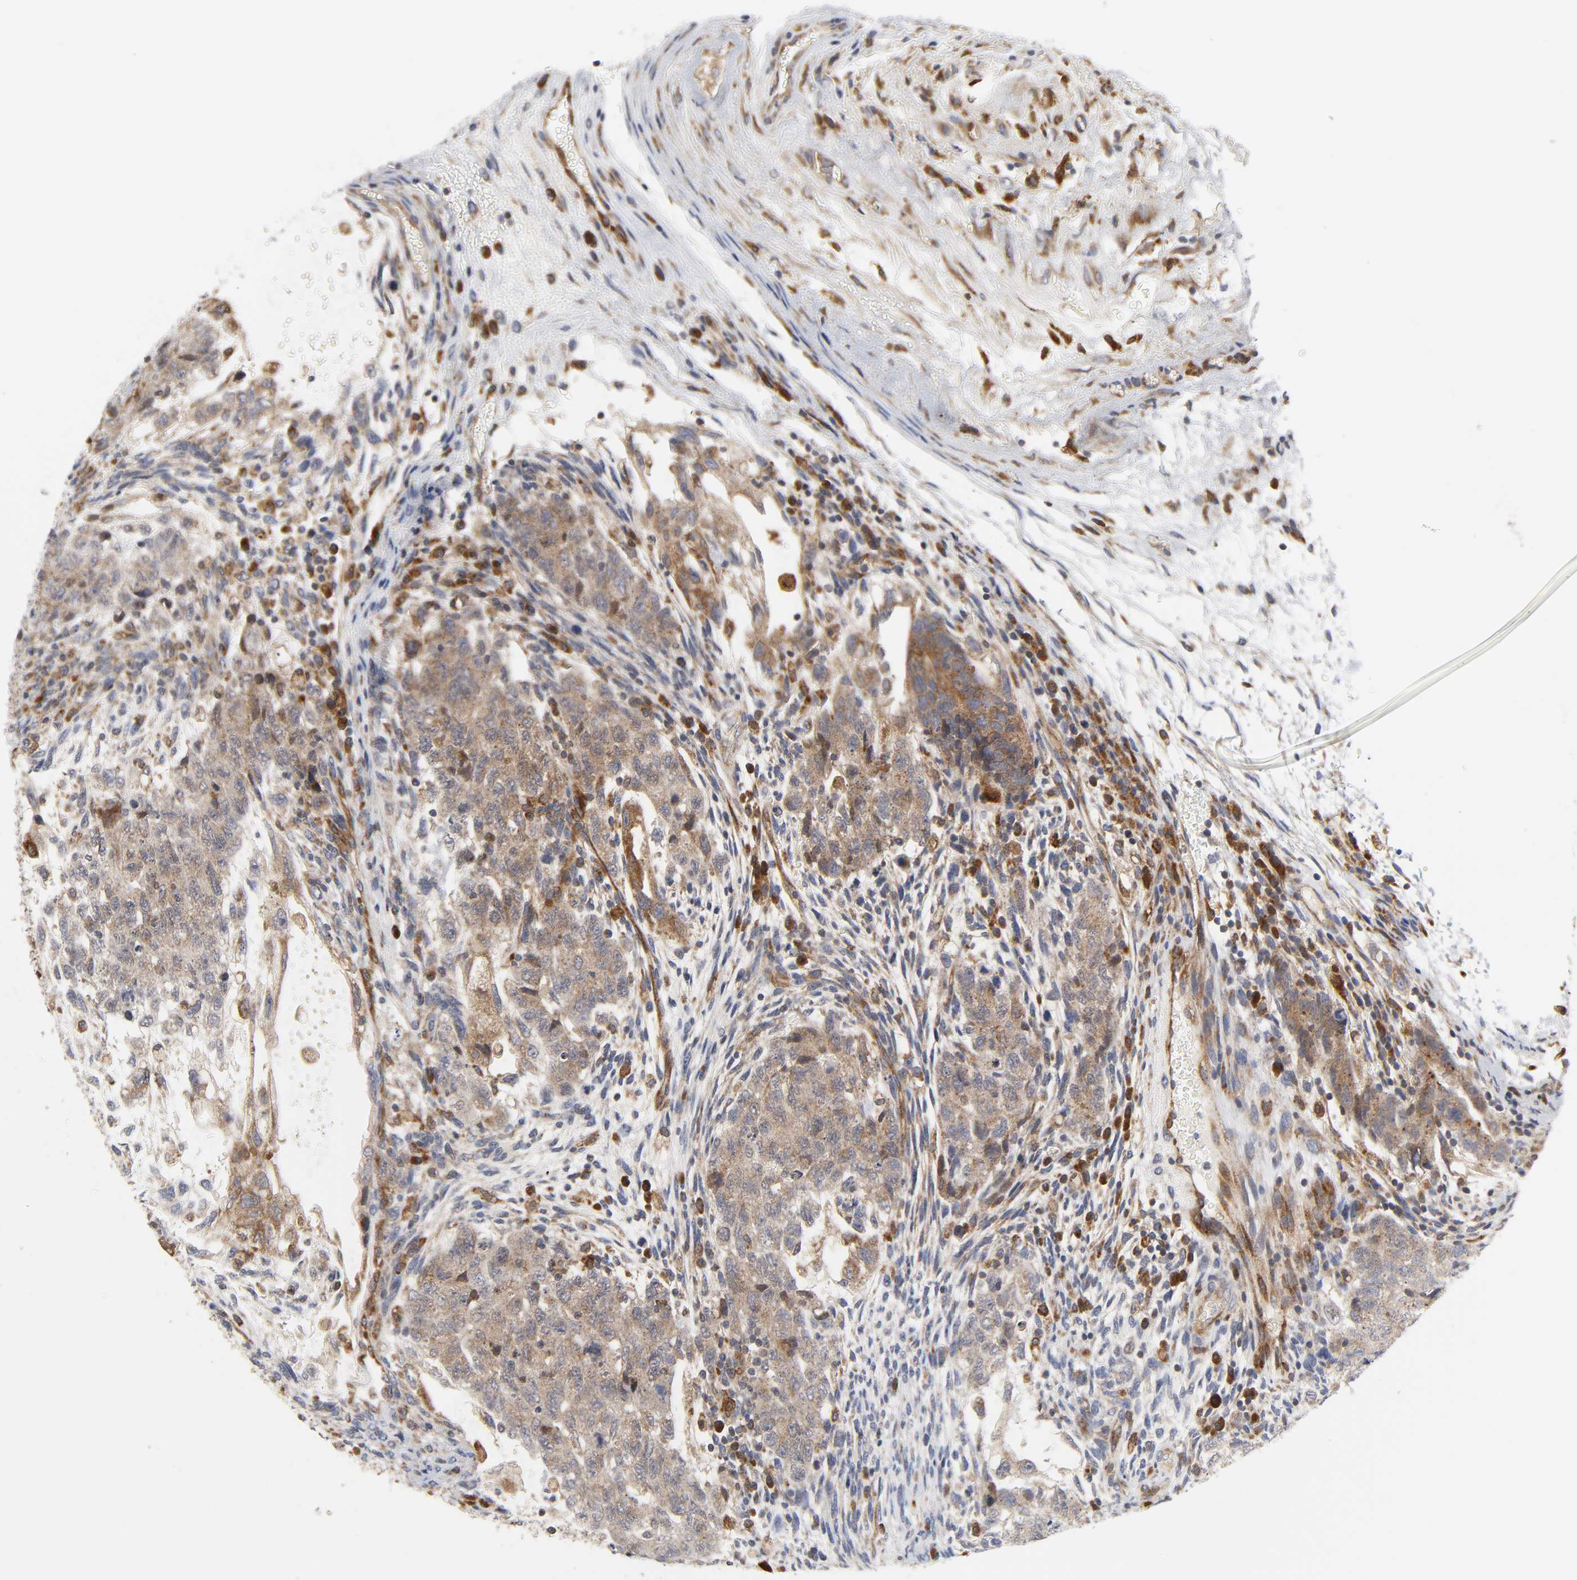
{"staining": {"intensity": "moderate", "quantity": ">75%", "location": "cytoplasmic/membranous"}, "tissue": "testis cancer", "cell_type": "Tumor cells", "image_type": "cancer", "snomed": [{"axis": "morphology", "description": "Normal tissue, NOS"}, {"axis": "morphology", "description": "Carcinoma, Embryonal, NOS"}, {"axis": "topography", "description": "Testis"}], "caption": "Human testis cancer stained with a brown dye shows moderate cytoplasmic/membranous positive positivity in approximately >75% of tumor cells.", "gene": "BAX", "patient": {"sex": "male", "age": 36}}